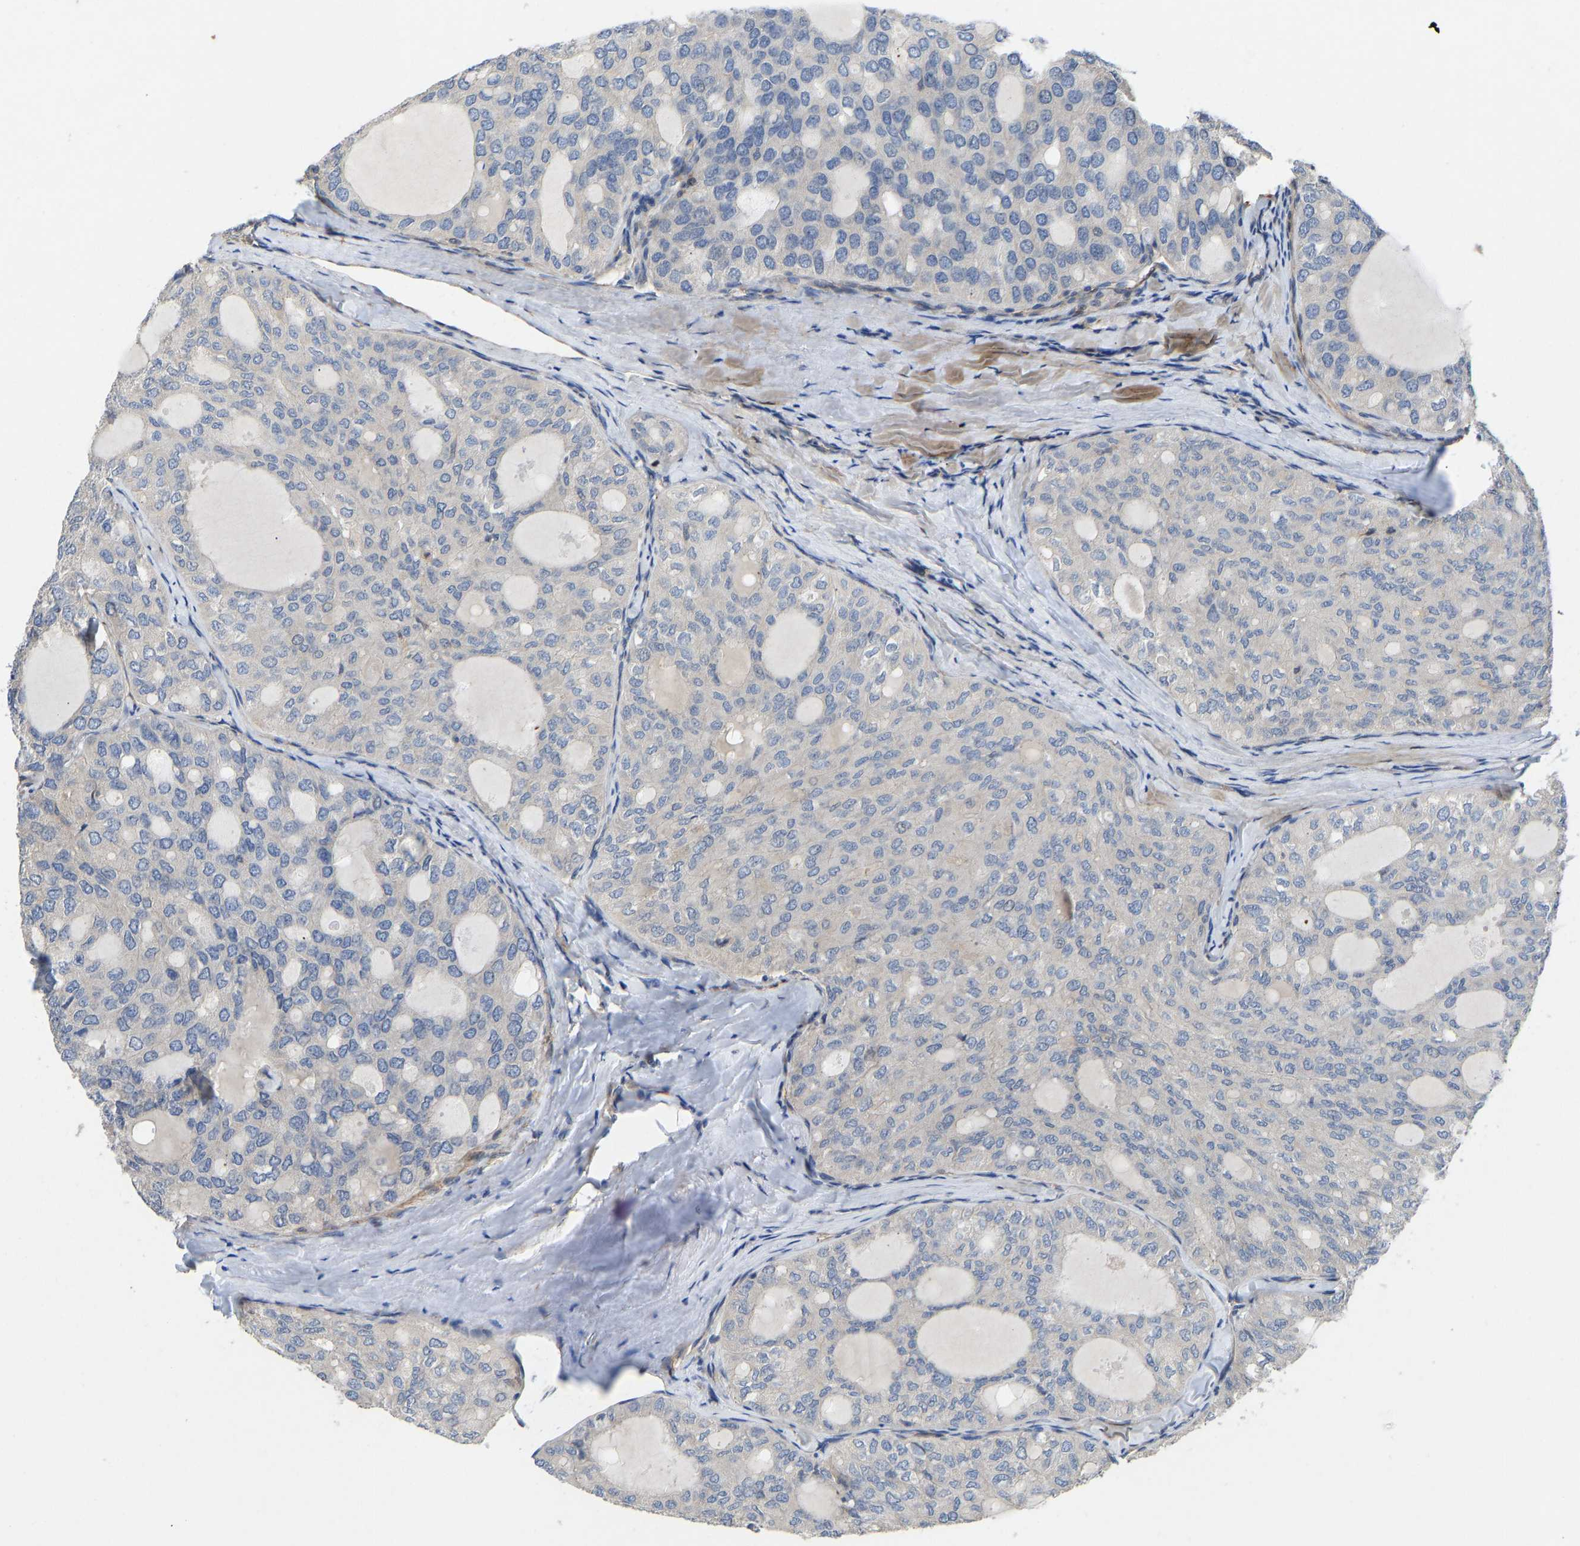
{"staining": {"intensity": "negative", "quantity": "none", "location": "none"}, "tissue": "thyroid cancer", "cell_type": "Tumor cells", "image_type": "cancer", "snomed": [{"axis": "morphology", "description": "Follicular adenoma carcinoma, NOS"}, {"axis": "topography", "description": "Thyroid gland"}], "caption": "Immunohistochemical staining of human thyroid cancer (follicular adenoma carcinoma) exhibits no significant positivity in tumor cells. The staining was performed using DAB (3,3'-diaminobenzidine) to visualize the protein expression in brown, while the nuclei were stained in blue with hematoxylin (Magnification: 20x).", "gene": "ELMO2", "patient": {"sex": "male", "age": 75}}